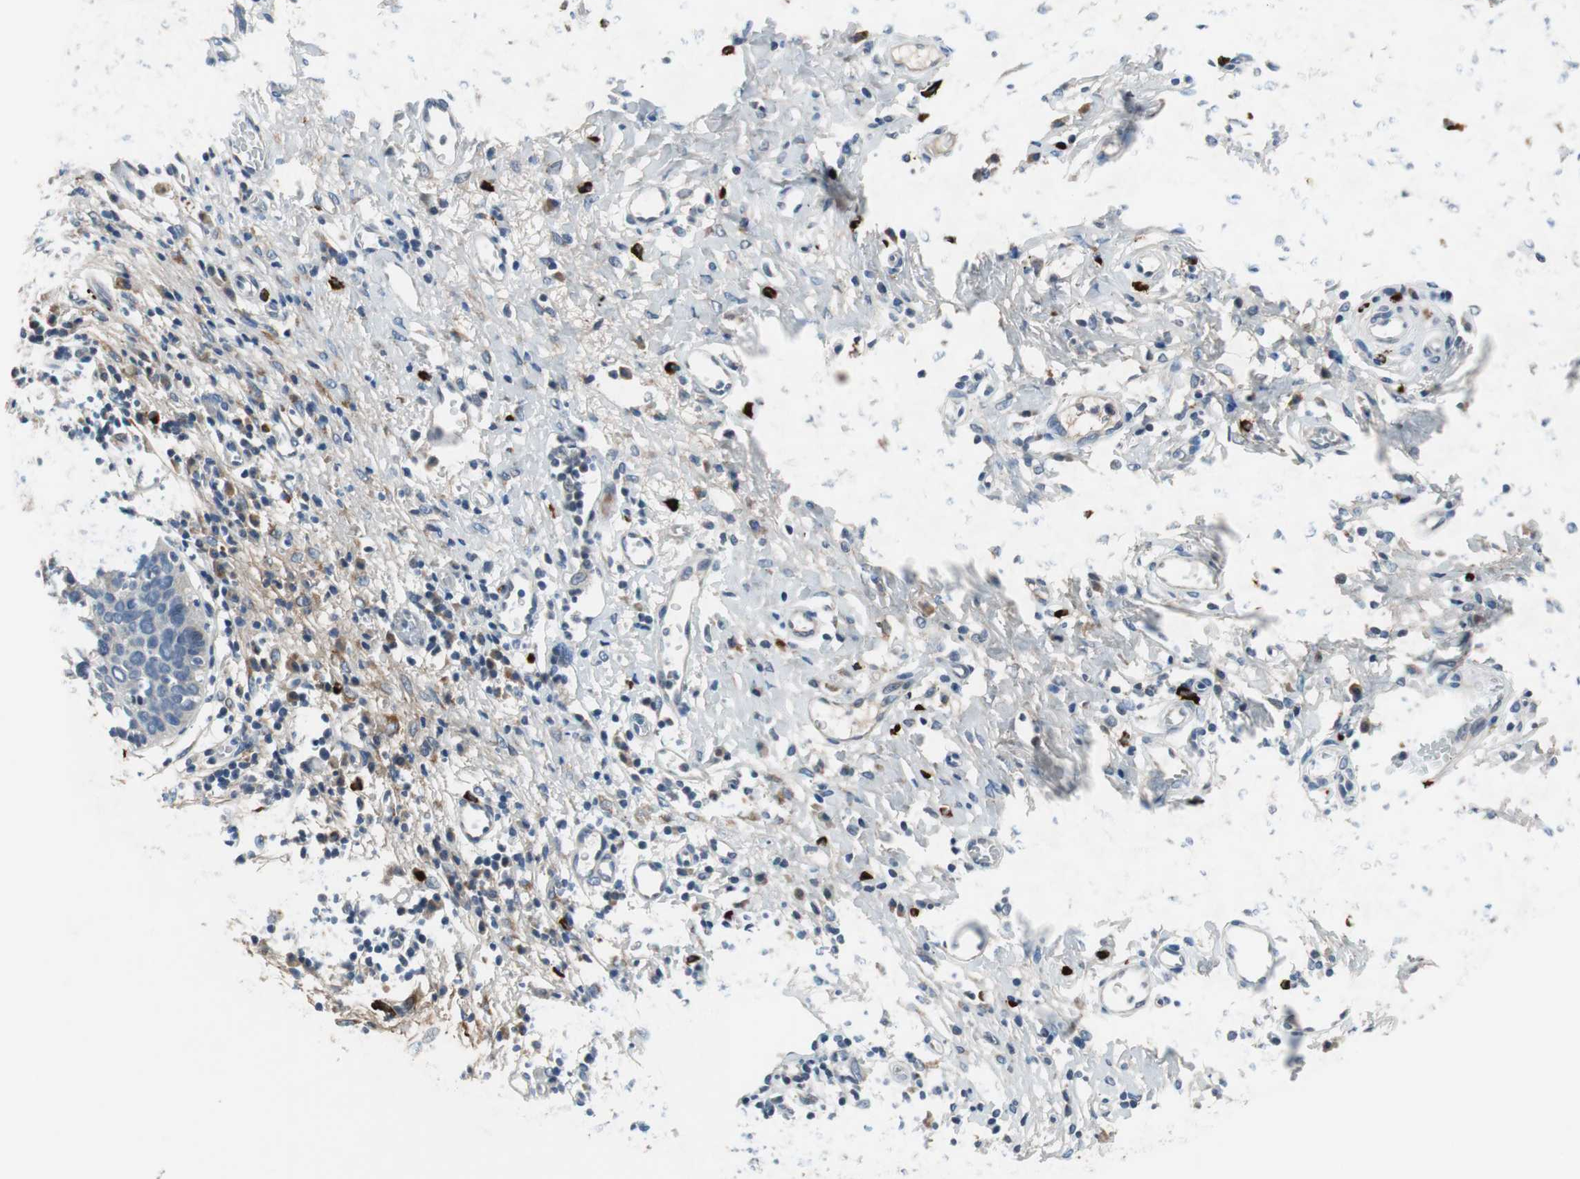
{"staining": {"intensity": "negative", "quantity": "none", "location": "none"}, "tissue": "cervical cancer", "cell_type": "Tumor cells", "image_type": "cancer", "snomed": [{"axis": "morphology", "description": "Squamous cell carcinoma, NOS"}, {"axis": "topography", "description": "Cervix"}], "caption": "IHC photomicrograph of human squamous cell carcinoma (cervical) stained for a protein (brown), which reveals no expression in tumor cells. (DAB (3,3'-diaminobenzidine) immunohistochemistry, high magnification).", "gene": "COL12A1", "patient": {"sex": "female", "age": 38}}